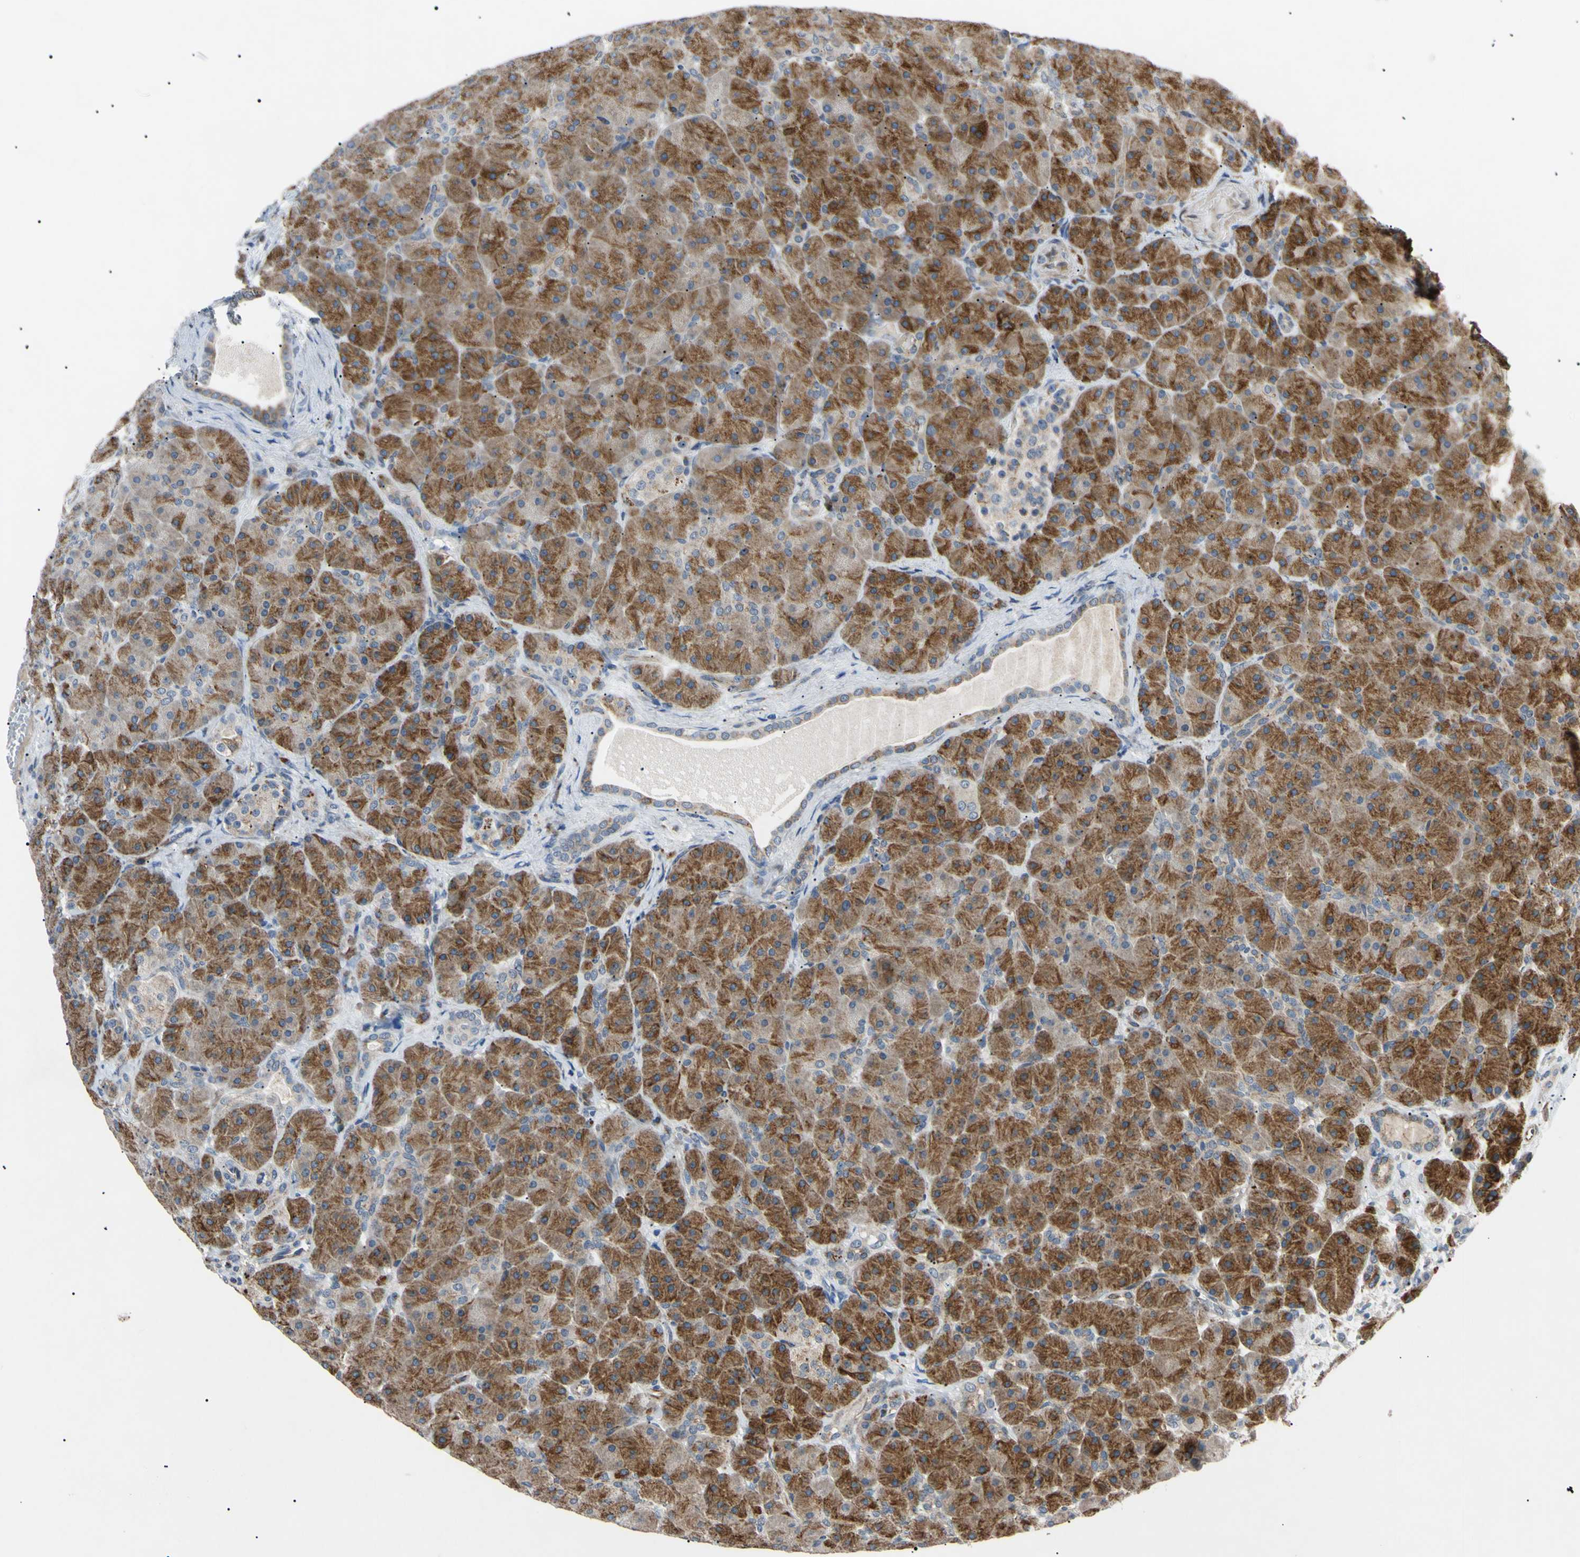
{"staining": {"intensity": "strong", "quantity": ">75%", "location": "cytoplasmic/membranous"}, "tissue": "pancreas", "cell_type": "Exocrine glandular cells", "image_type": "normal", "snomed": [{"axis": "morphology", "description": "Normal tissue, NOS"}, {"axis": "topography", "description": "Pancreas"}], "caption": "This is a histology image of immunohistochemistry (IHC) staining of benign pancreas, which shows strong positivity in the cytoplasmic/membranous of exocrine glandular cells.", "gene": "TUBB4A", "patient": {"sex": "male", "age": 66}}